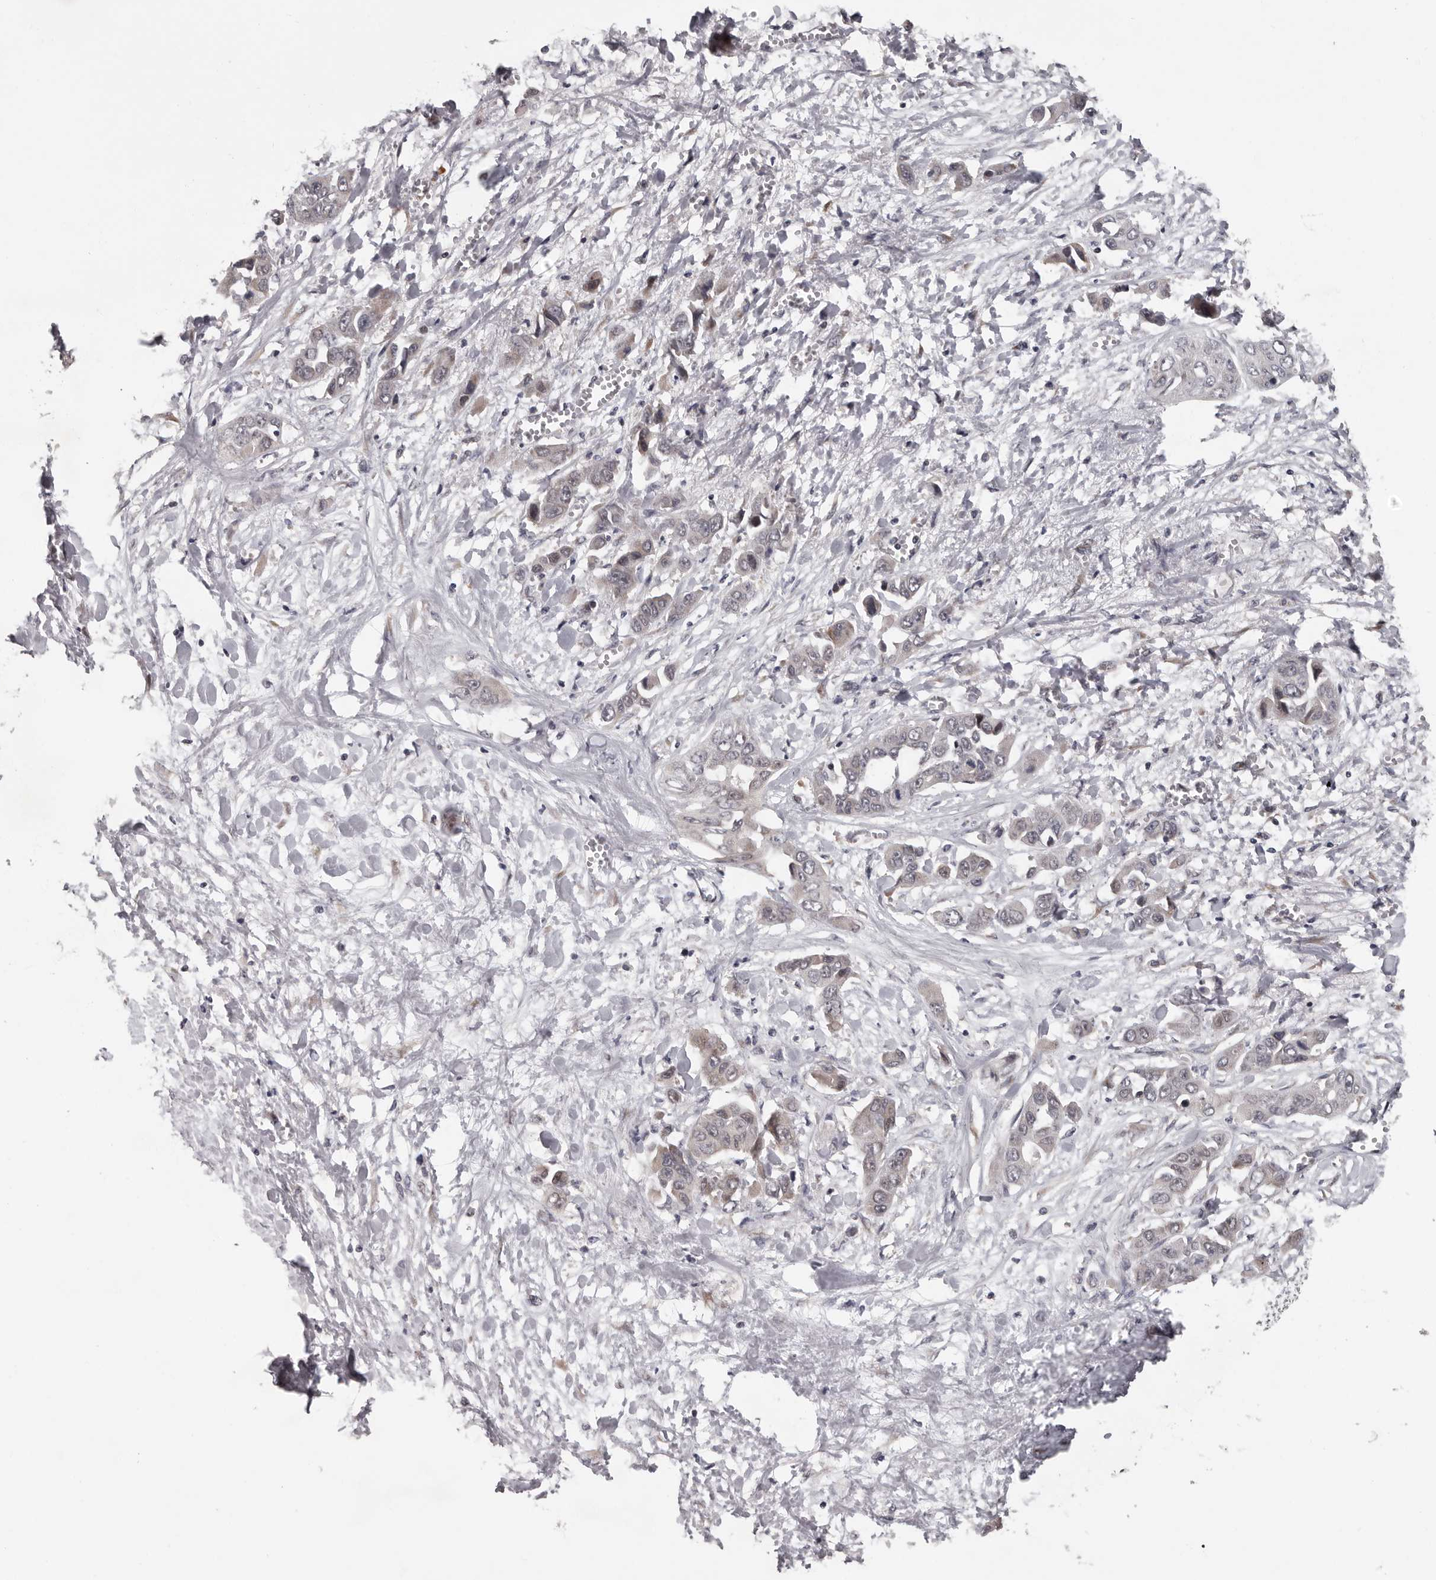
{"staining": {"intensity": "weak", "quantity": "25%-75%", "location": "cytoplasmic/membranous,nuclear"}, "tissue": "liver cancer", "cell_type": "Tumor cells", "image_type": "cancer", "snomed": [{"axis": "morphology", "description": "Cholangiocarcinoma"}, {"axis": "topography", "description": "Liver"}], "caption": "Weak cytoplasmic/membranous and nuclear staining is present in approximately 25%-75% of tumor cells in liver cancer (cholangiocarcinoma).", "gene": "MED8", "patient": {"sex": "female", "age": 52}}